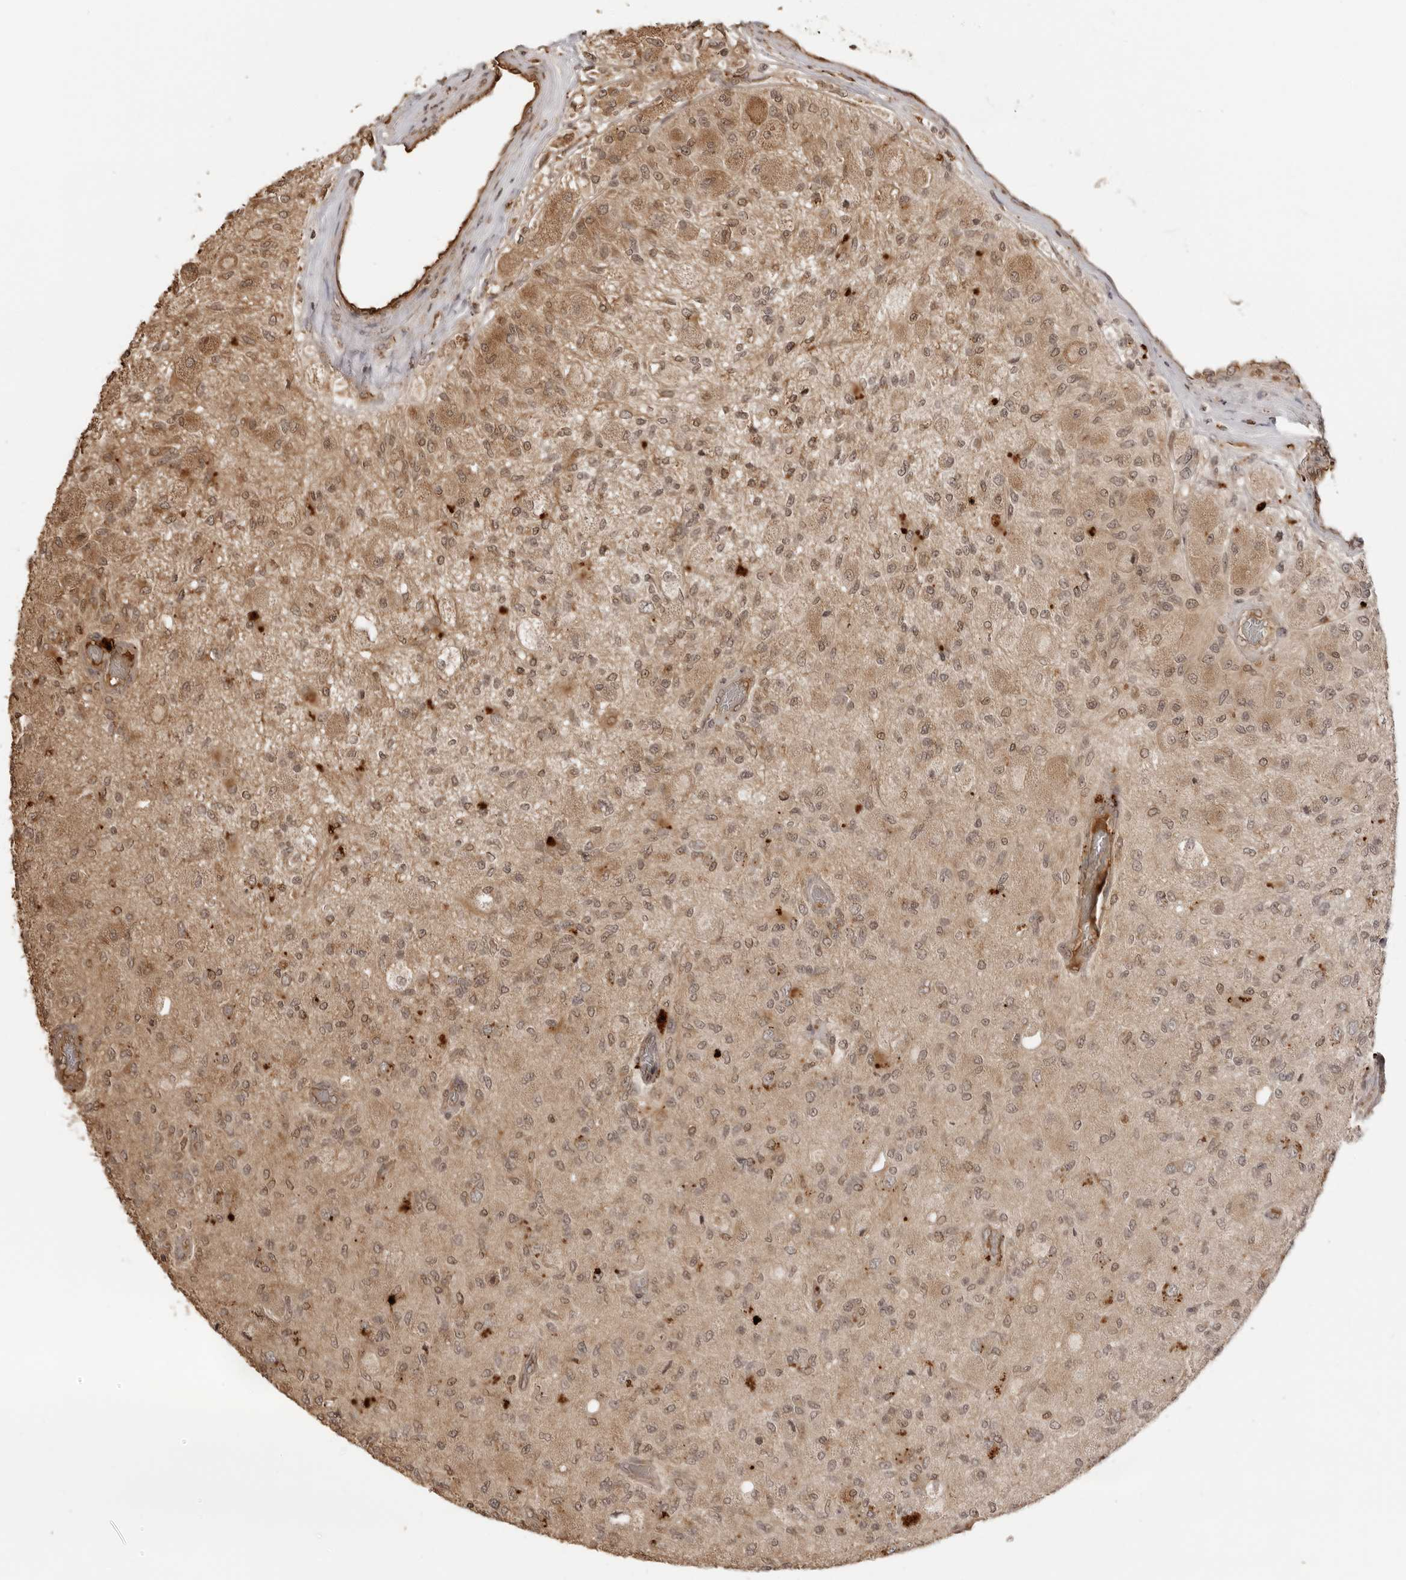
{"staining": {"intensity": "moderate", "quantity": "<25%", "location": "cytoplasmic/membranous,nuclear"}, "tissue": "glioma", "cell_type": "Tumor cells", "image_type": "cancer", "snomed": [{"axis": "morphology", "description": "Normal tissue, NOS"}, {"axis": "morphology", "description": "Glioma, malignant, High grade"}, {"axis": "topography", "description": "Cerebral cortex"}], "caption": "Immunohistochemistry photomicrograph of glioma stained for a protein (brown), which shows low levels of moderate cytoplasmic/membranous and nuclear staining in approximately <25% of tumor cells.", "gene": "IKBKE", "patient": {"sex": "male", "age": 77}}